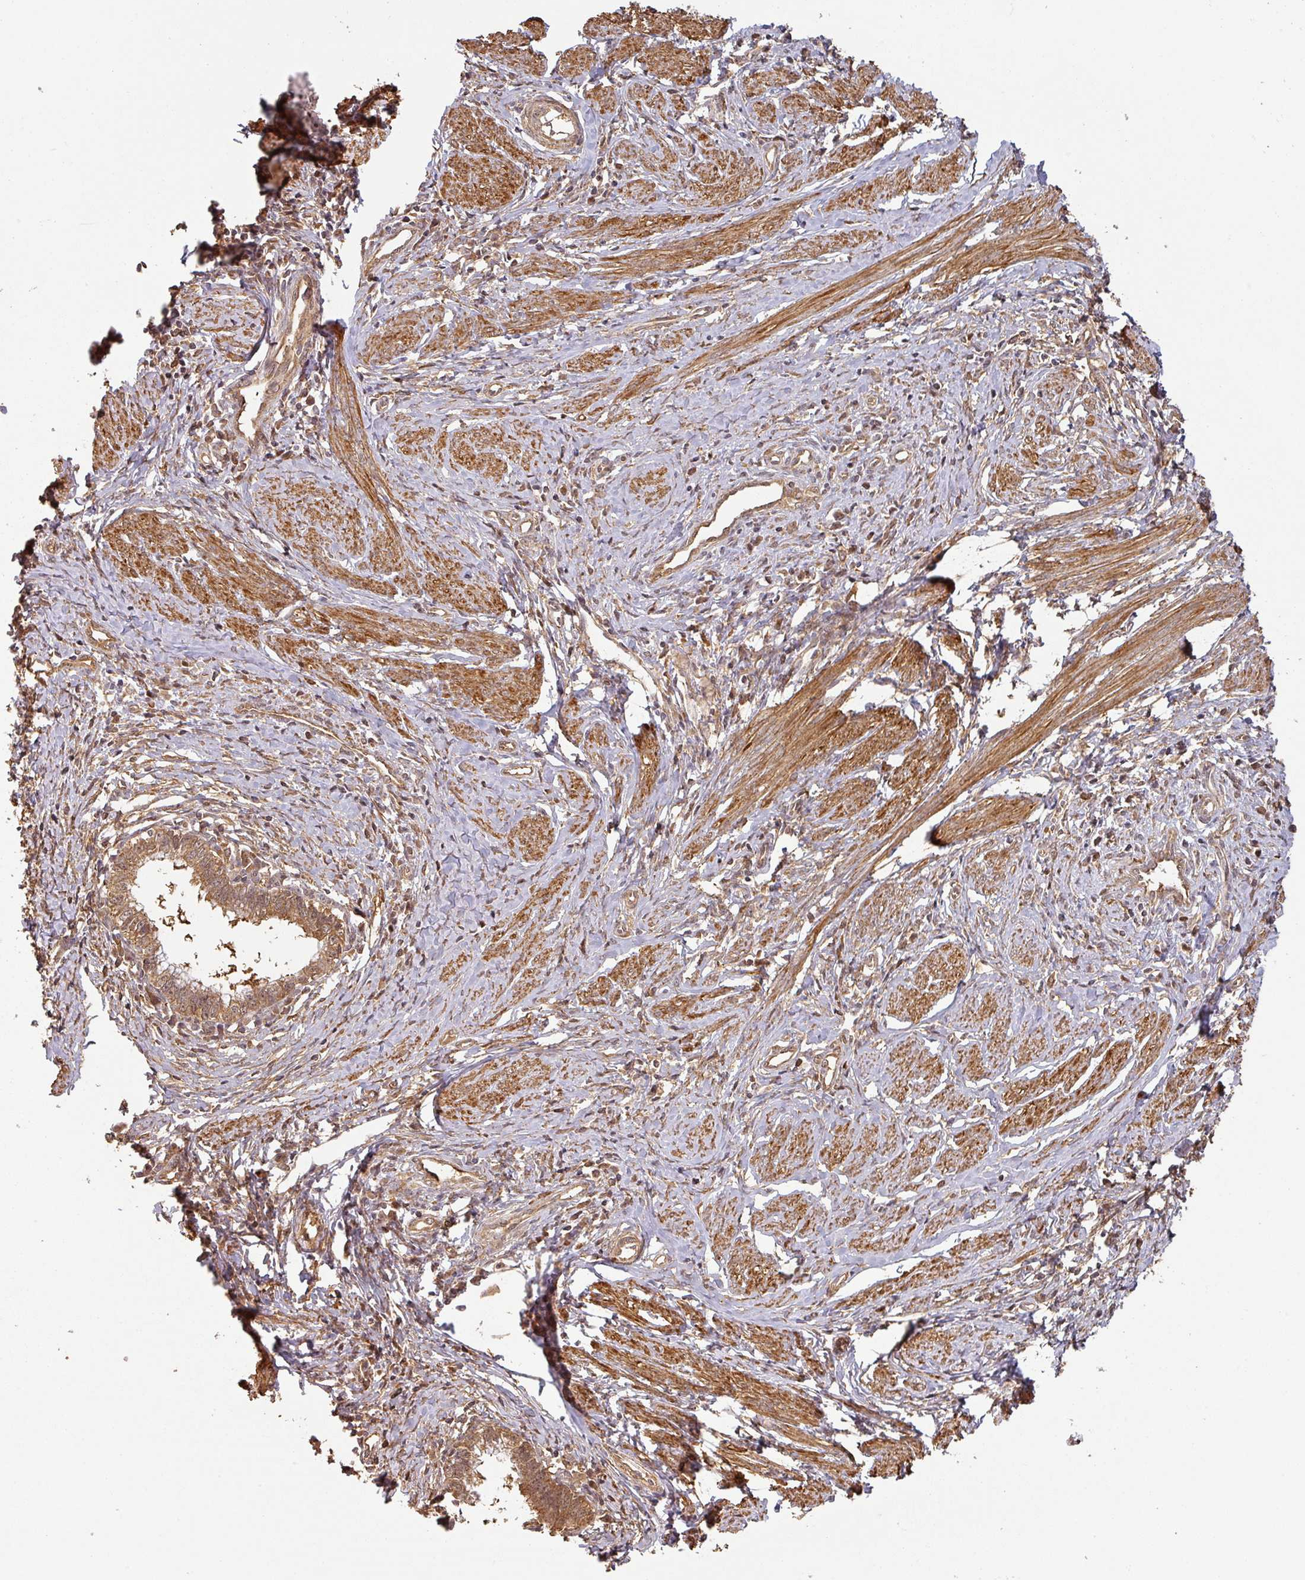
{"staining": {"intensity": "moderate", "quantity": ">75%", "location": "cytoplasmic/membranous,nuclear"}, "tissue": "cervical cancer", "cell_type": "Tumor cells", "image_type": "cancer", "snomed": [{"axis": "morphology", "description": "Adenocarcinoma, NOS"}, {"axis": "topography", "description": "Cervix"}], "caption": "Protein expression analysis of human adenocarcinoma (cervical) reveals moderate cytoplasmic/membranous and nuclear positivity in approximately >75% of tumor cells. (DAB (3,3'-diaminobenzidine) IHC, brown staining for protein, blue staining for nuclei).", "gene": "ZNF322", "patient": {"sex": "female", "age": 36}}